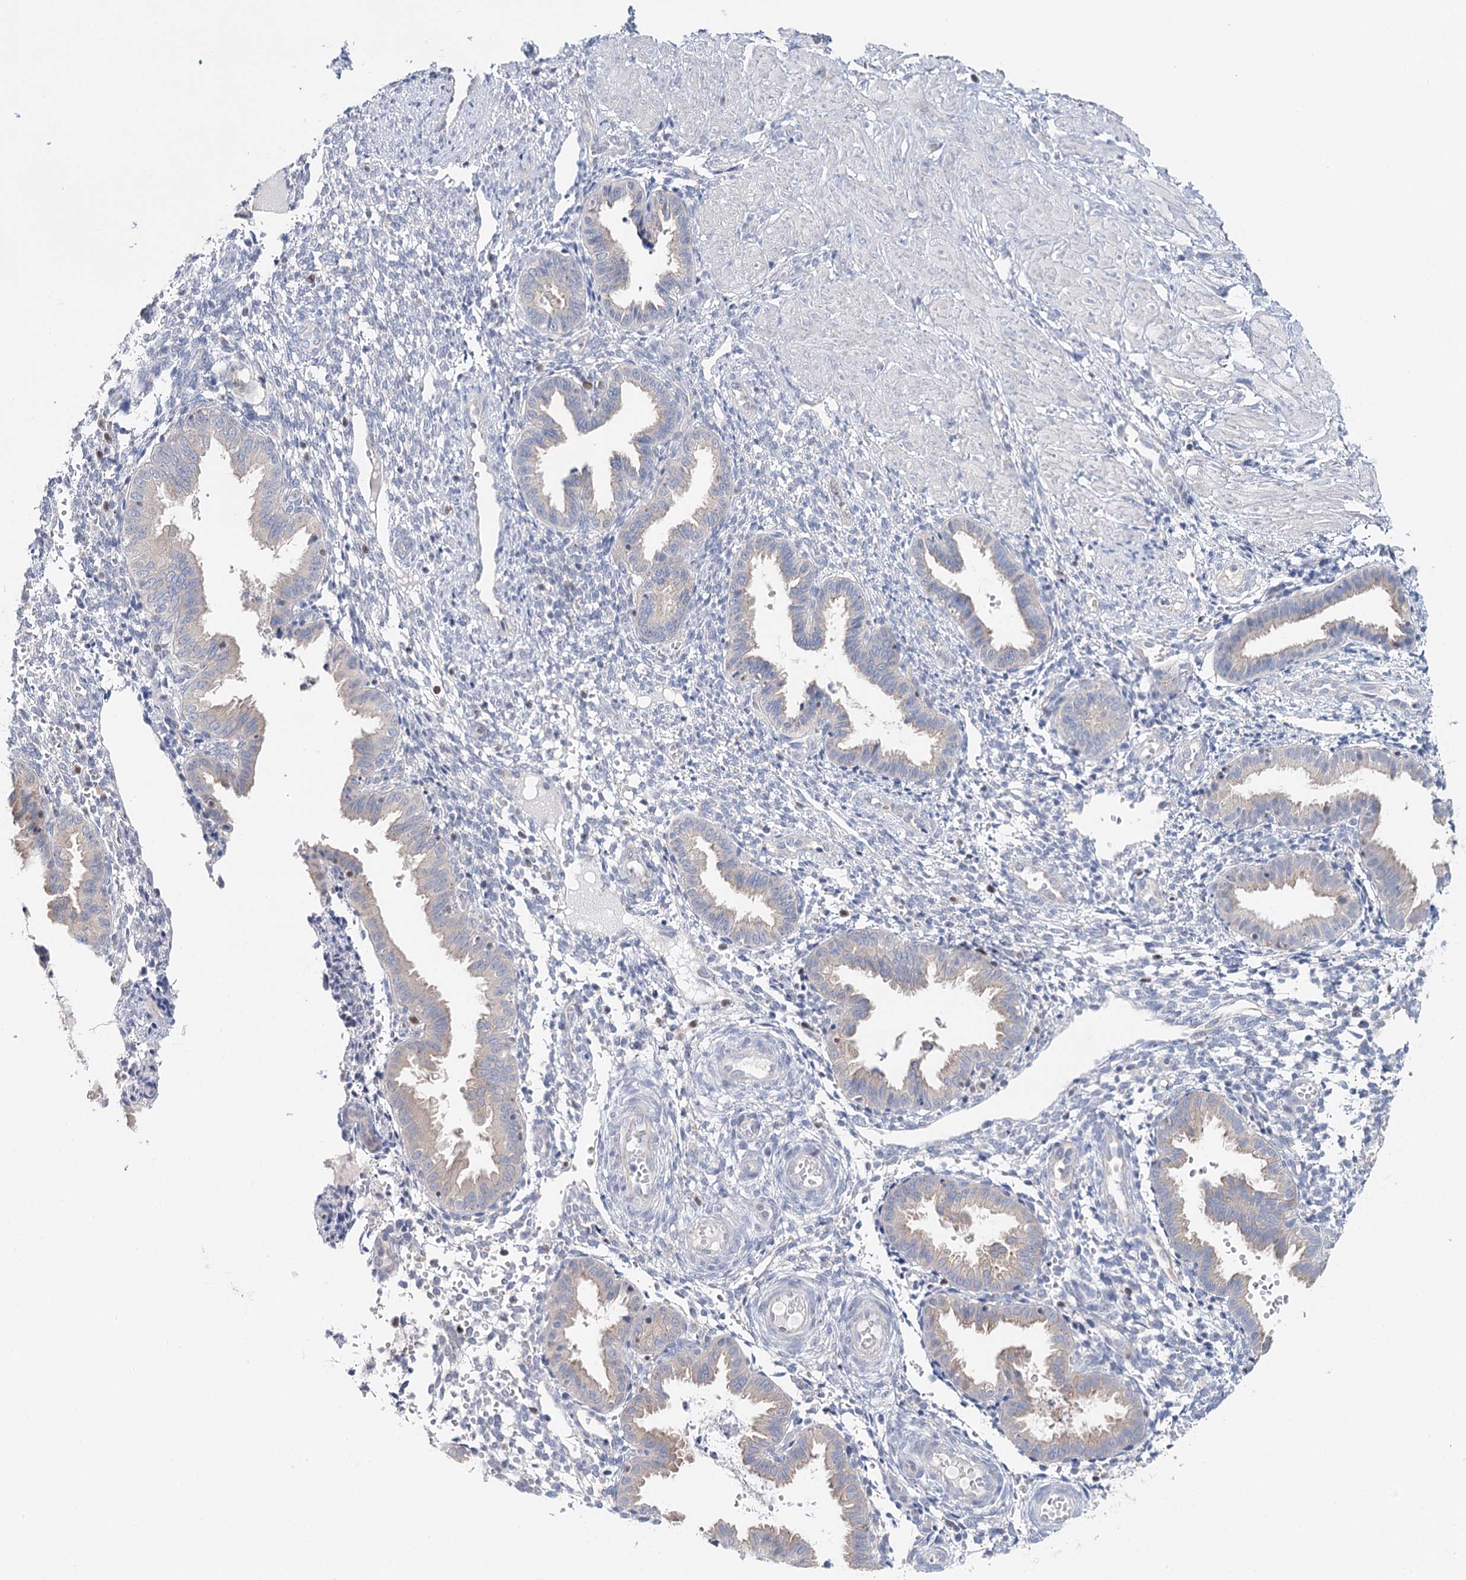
{"staining": {"intensity": "negative", "quantity": "none", "location": "none"}, "tissue": "endometrium", "cell_type": "Cells in endometrial stroma", "image_type": "normal", "snomed": [{"axis": "morphology", "description": "Normal tissue, NOS"}, {"axis": "topography", "description": "Endometrium"}], "caption": "DAB immunohistochemical staining of normal human endometrium shows no significant staining in cells in endometrial stroma.", "gene": "DAPK1", "patient": {"sex": "female", "age": 33}}